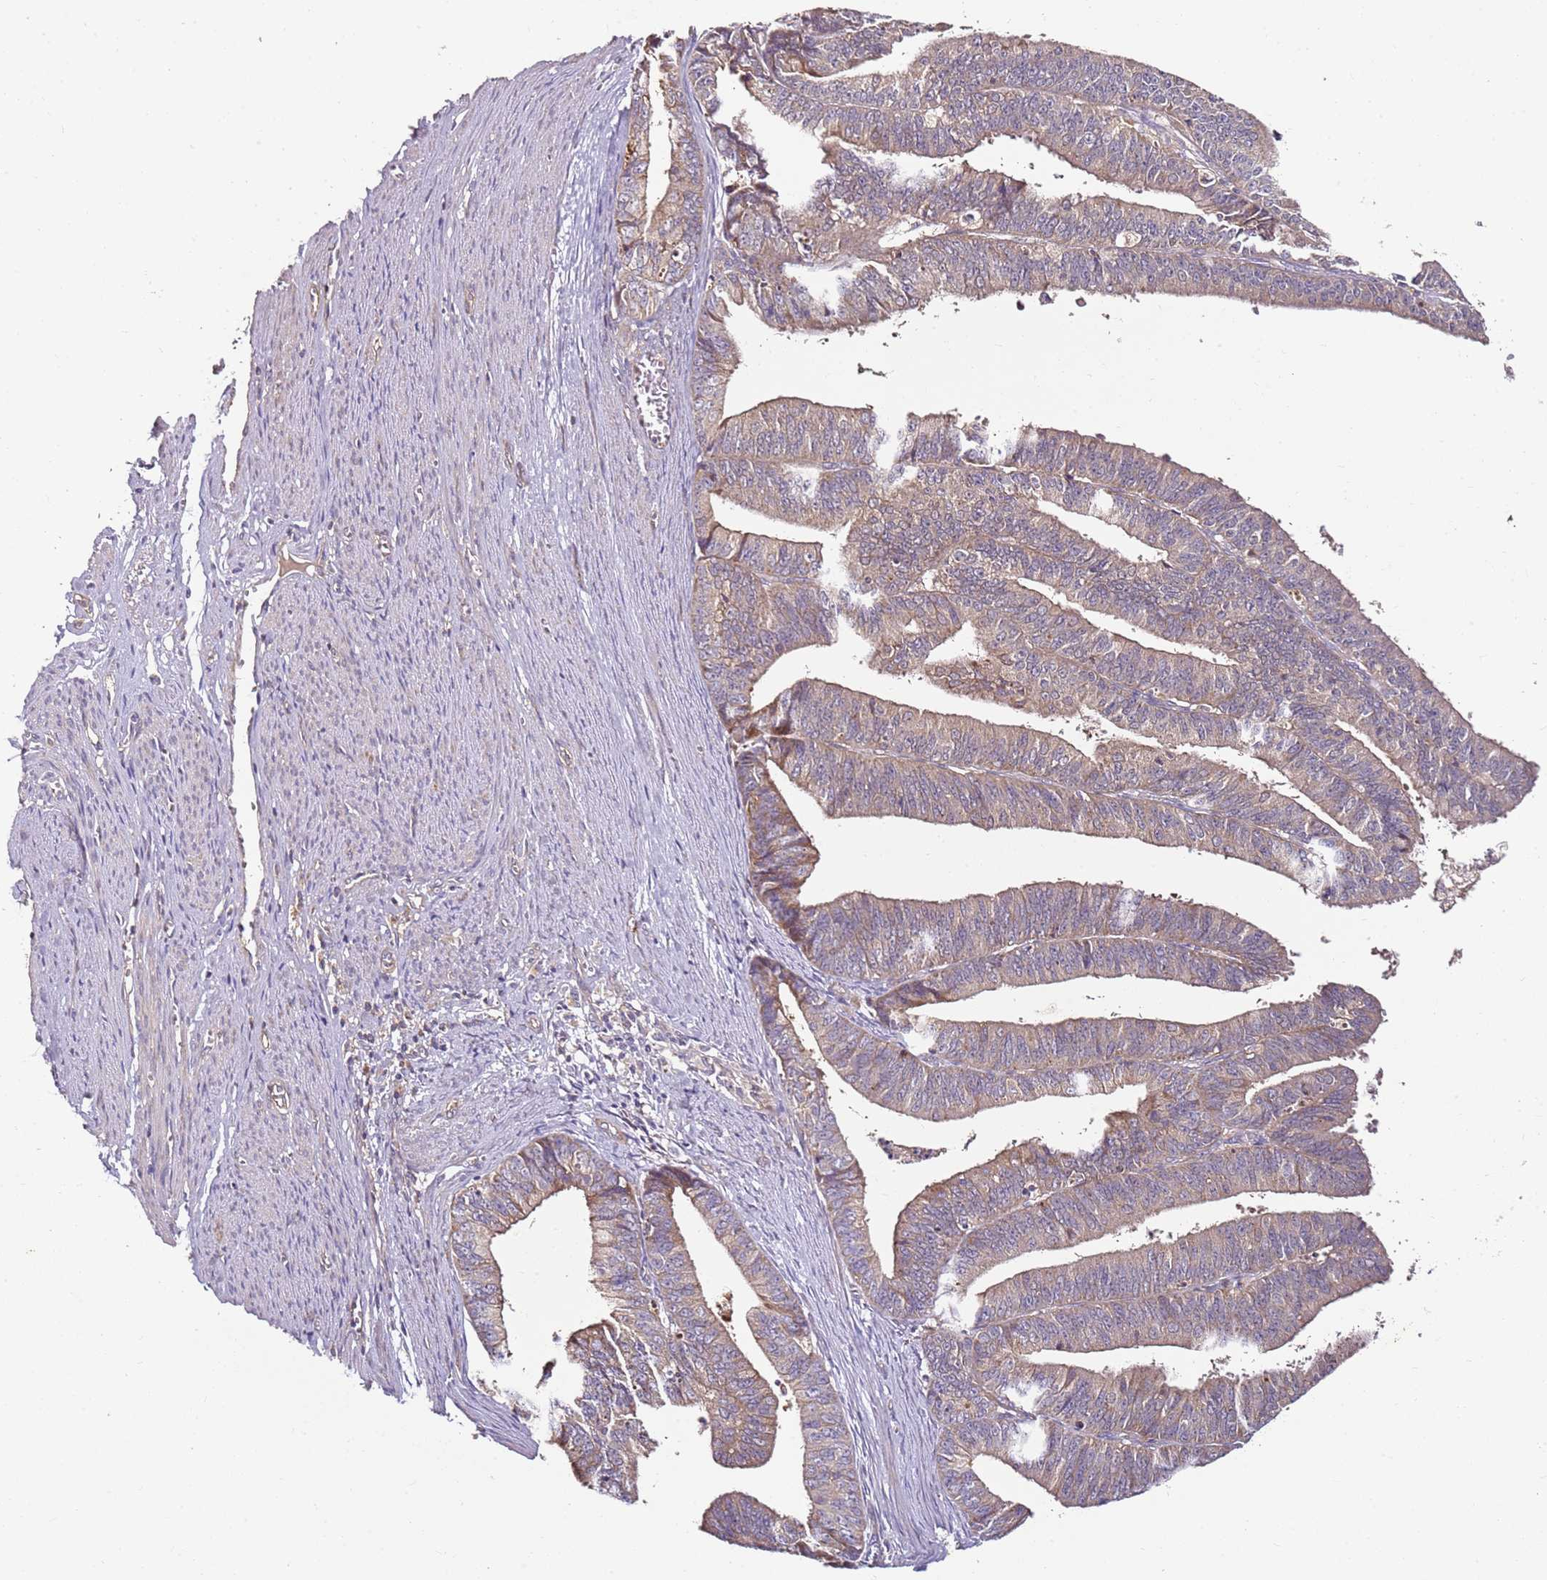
{"staining": {"intensity": "weak", "quantity": "25%-75%", "location": "cytoplasmic/membranous"}, "tissue": "endometrial cancer", "cell_type": "Tumor cells", "image_type": "cancer", "snomed": [{"axis": "morphology", "description": "Adenocarcinoma, NOS"}, {"axis": "topography", "description": "Endometrium"}], "caption": "Immunohistochemical staining of adenocarcinoma (endometrial) reveals low levels of weak cytoplasmic/membranous expression in approximately 25%-75% of tumor cells.", "gene": "KRTAP21-3", "patient": {"sex": "female", "age": 73}}